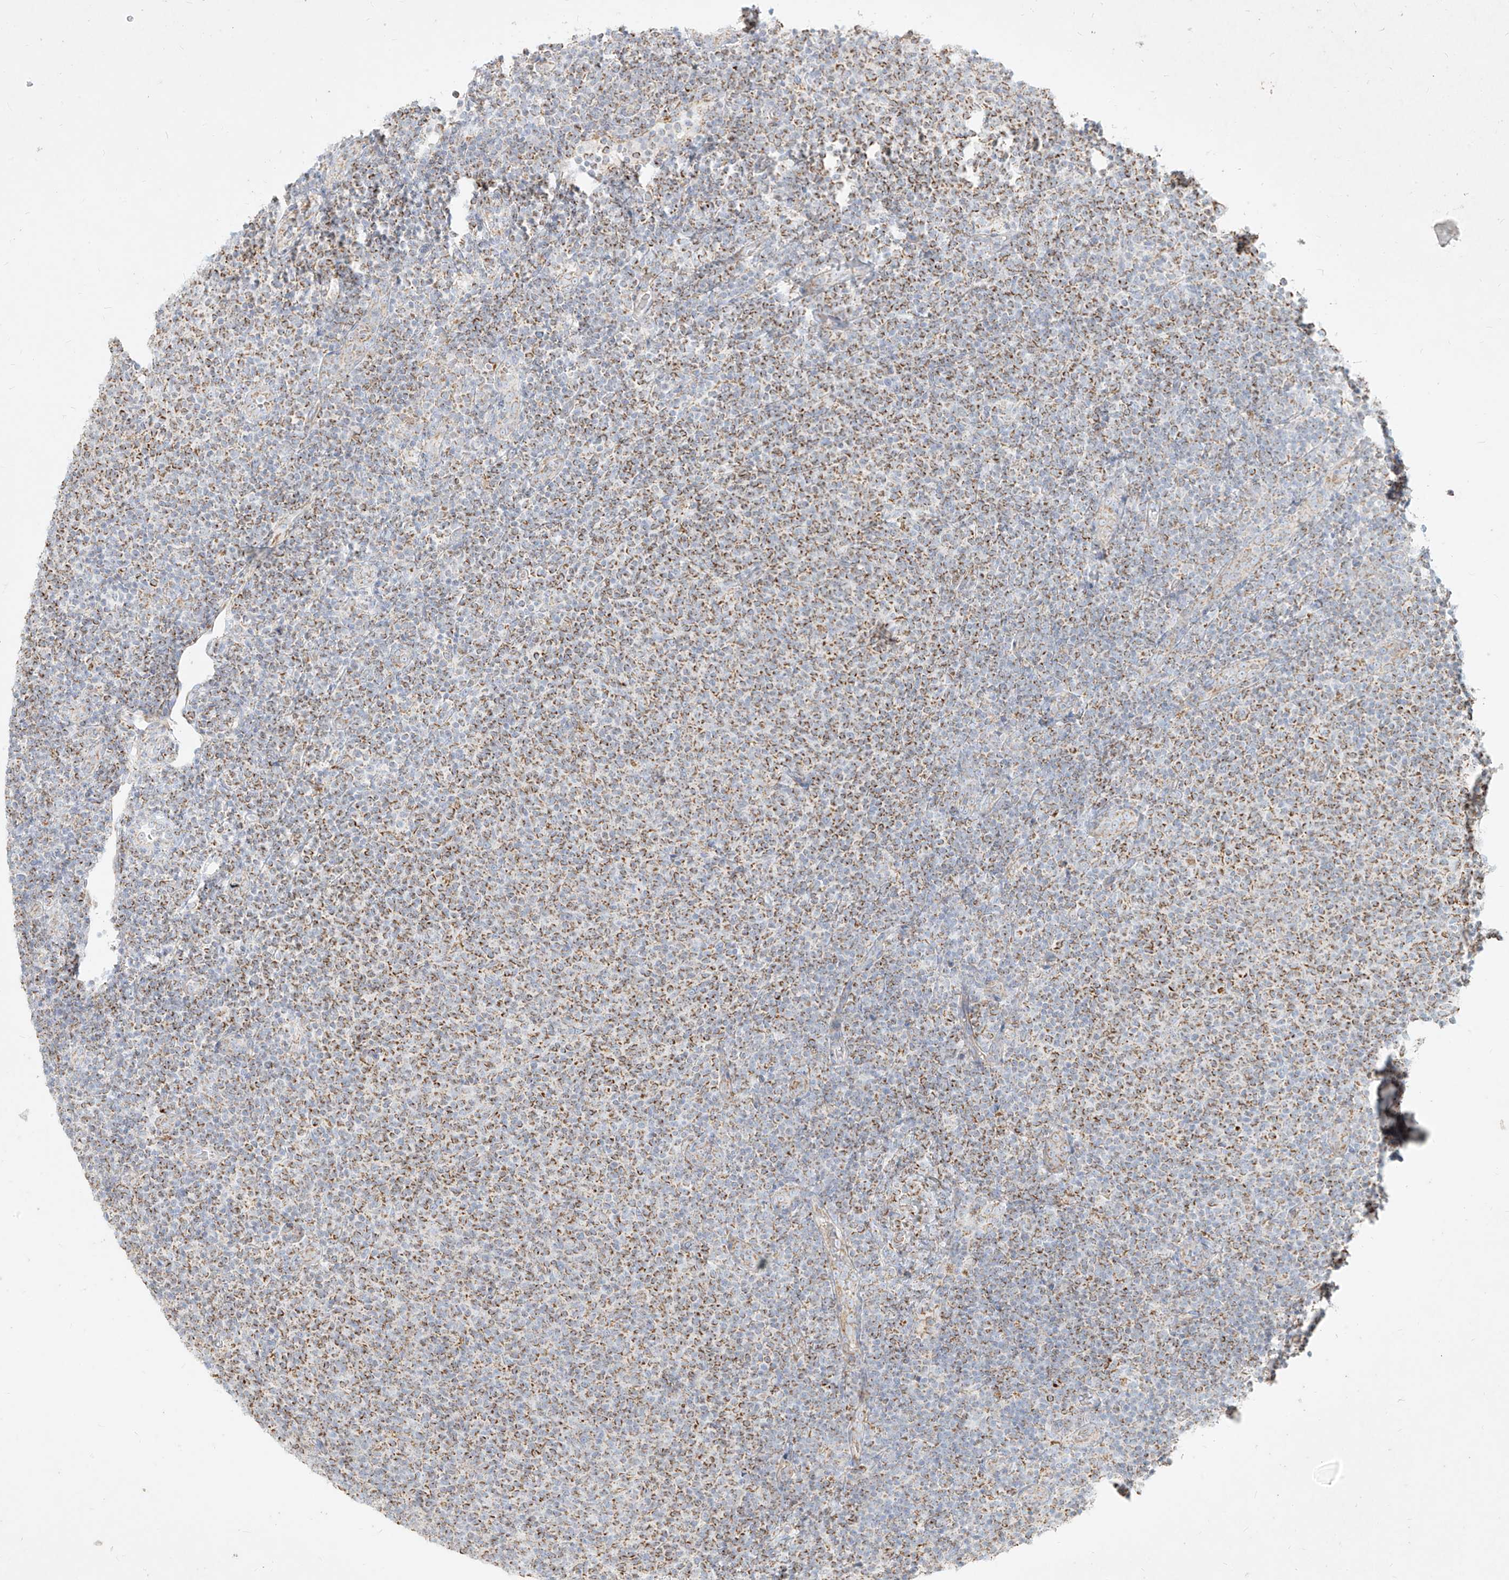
{"staining": {"intensity": "moderate", "quantity": "25%-75%", "location": "cytoplasmic/membranous"}, "tissue": "lymphoma", "cell_type": "Tumor cells", "image_type": "cancer", "snomed": [{"axis": "morphology", "description": "Malignant lymphoma, non-Hodgkin's type, Low grade"}, {"axis": "topography", "description": "Lymph node"}], "caption": "Malignant lymphoma, non-Hodgkin's type (low-grade) stained with immunohistochemistry reveals moderate cytoplasmic/membranous expression in approximately 25%-75% of tumor cells.", "gene": "MTX2", "patient": {"sex": "male", "age": 66}}